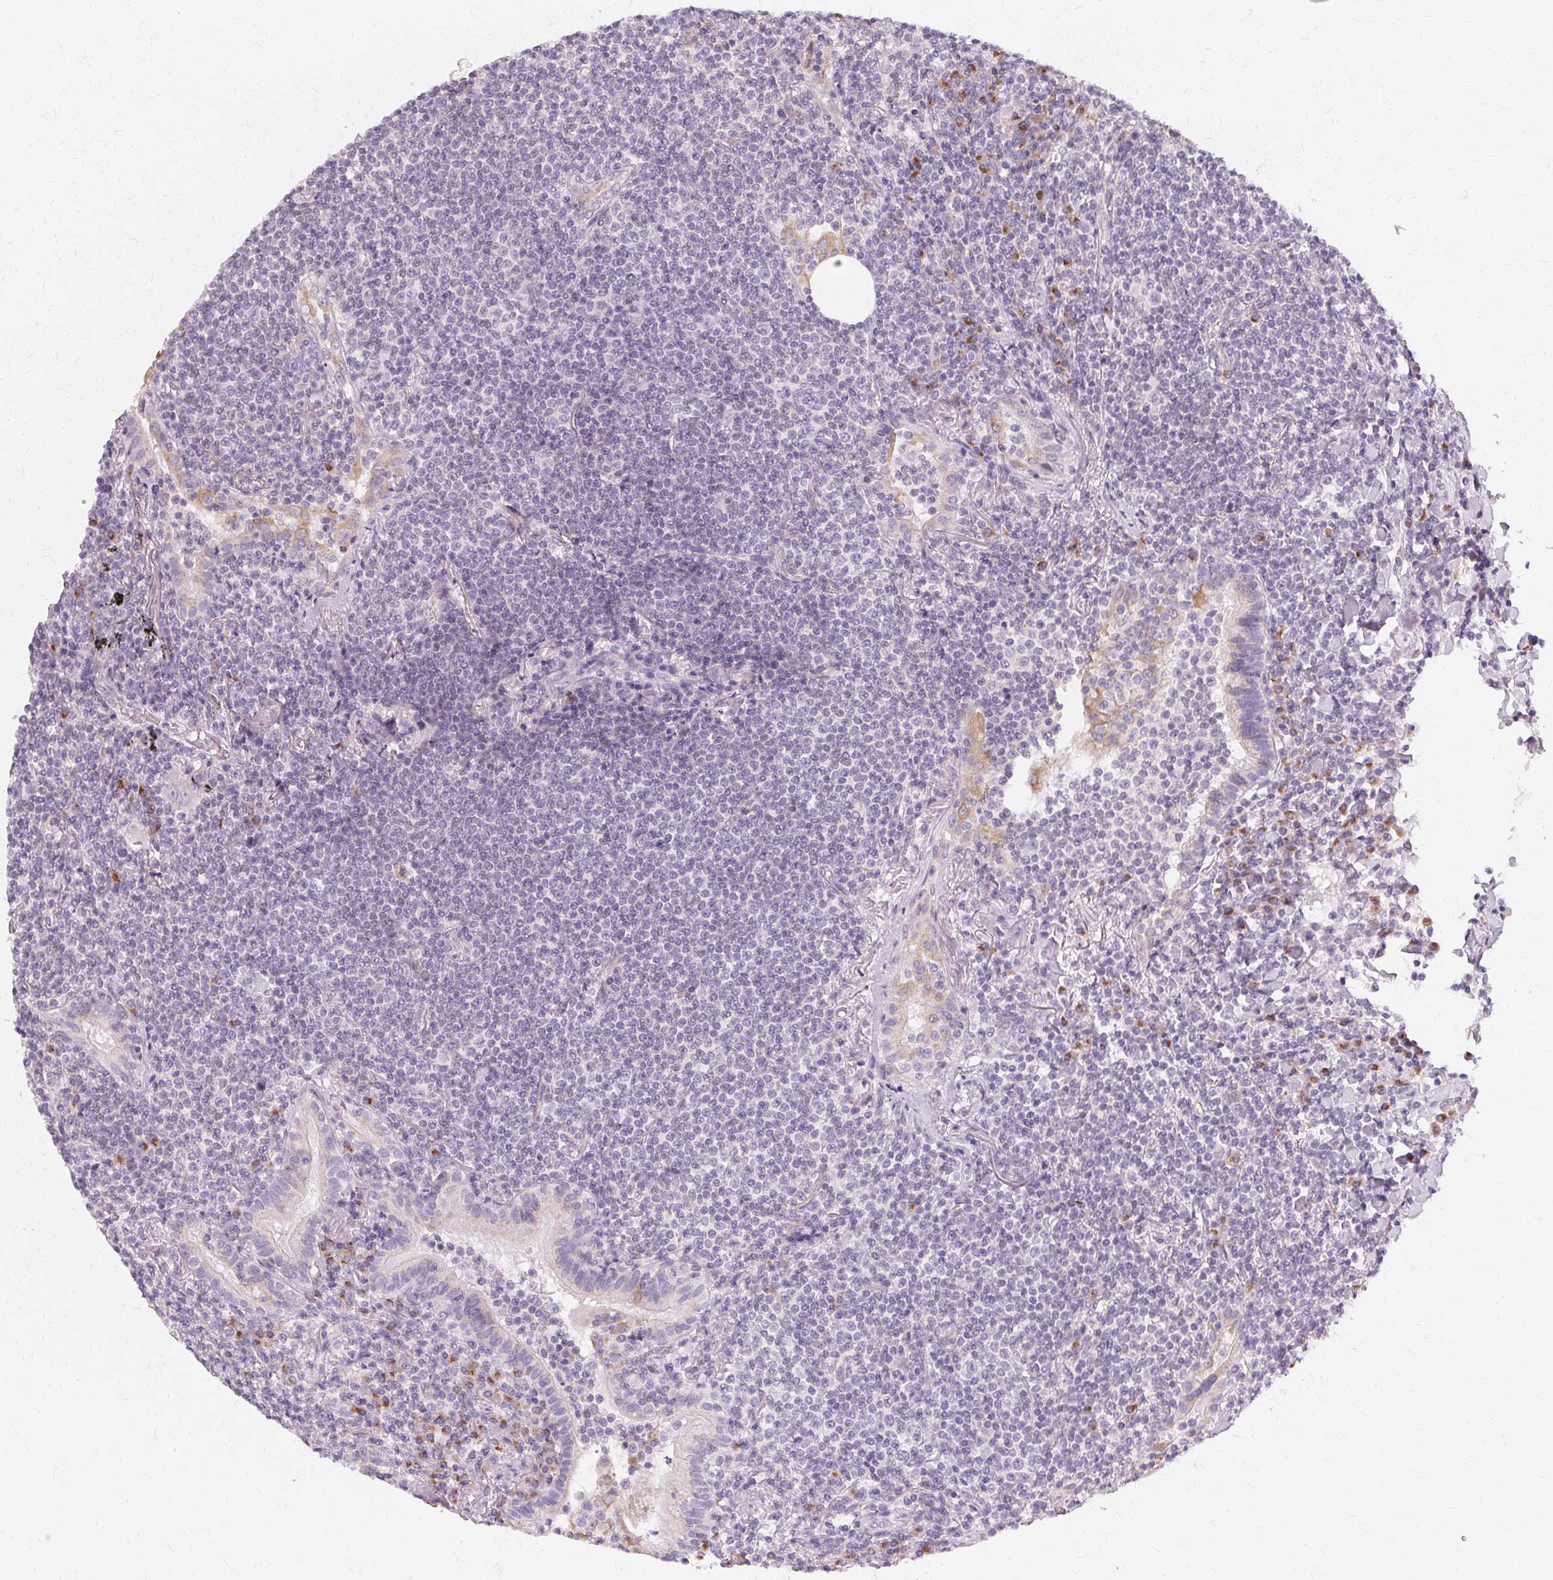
{"staining": {"intensity": "negative", "quantity": "none", "location": "none"}, "tissue": "lymphoma", "cell_type": "Tumor cells", "image_type": "cancer", "snomed": [{"axis": "morphology", "description": "Malignant lymphoma, non-Hodgkin's type, Low grade"}, {"axis": "topography", "description": "Lung"}], "caption": "Tumor cells are negative for brown protein staining in lymphoma.", "gene": "FCRL3", "patient": {"sex": "female", "age": 71}}